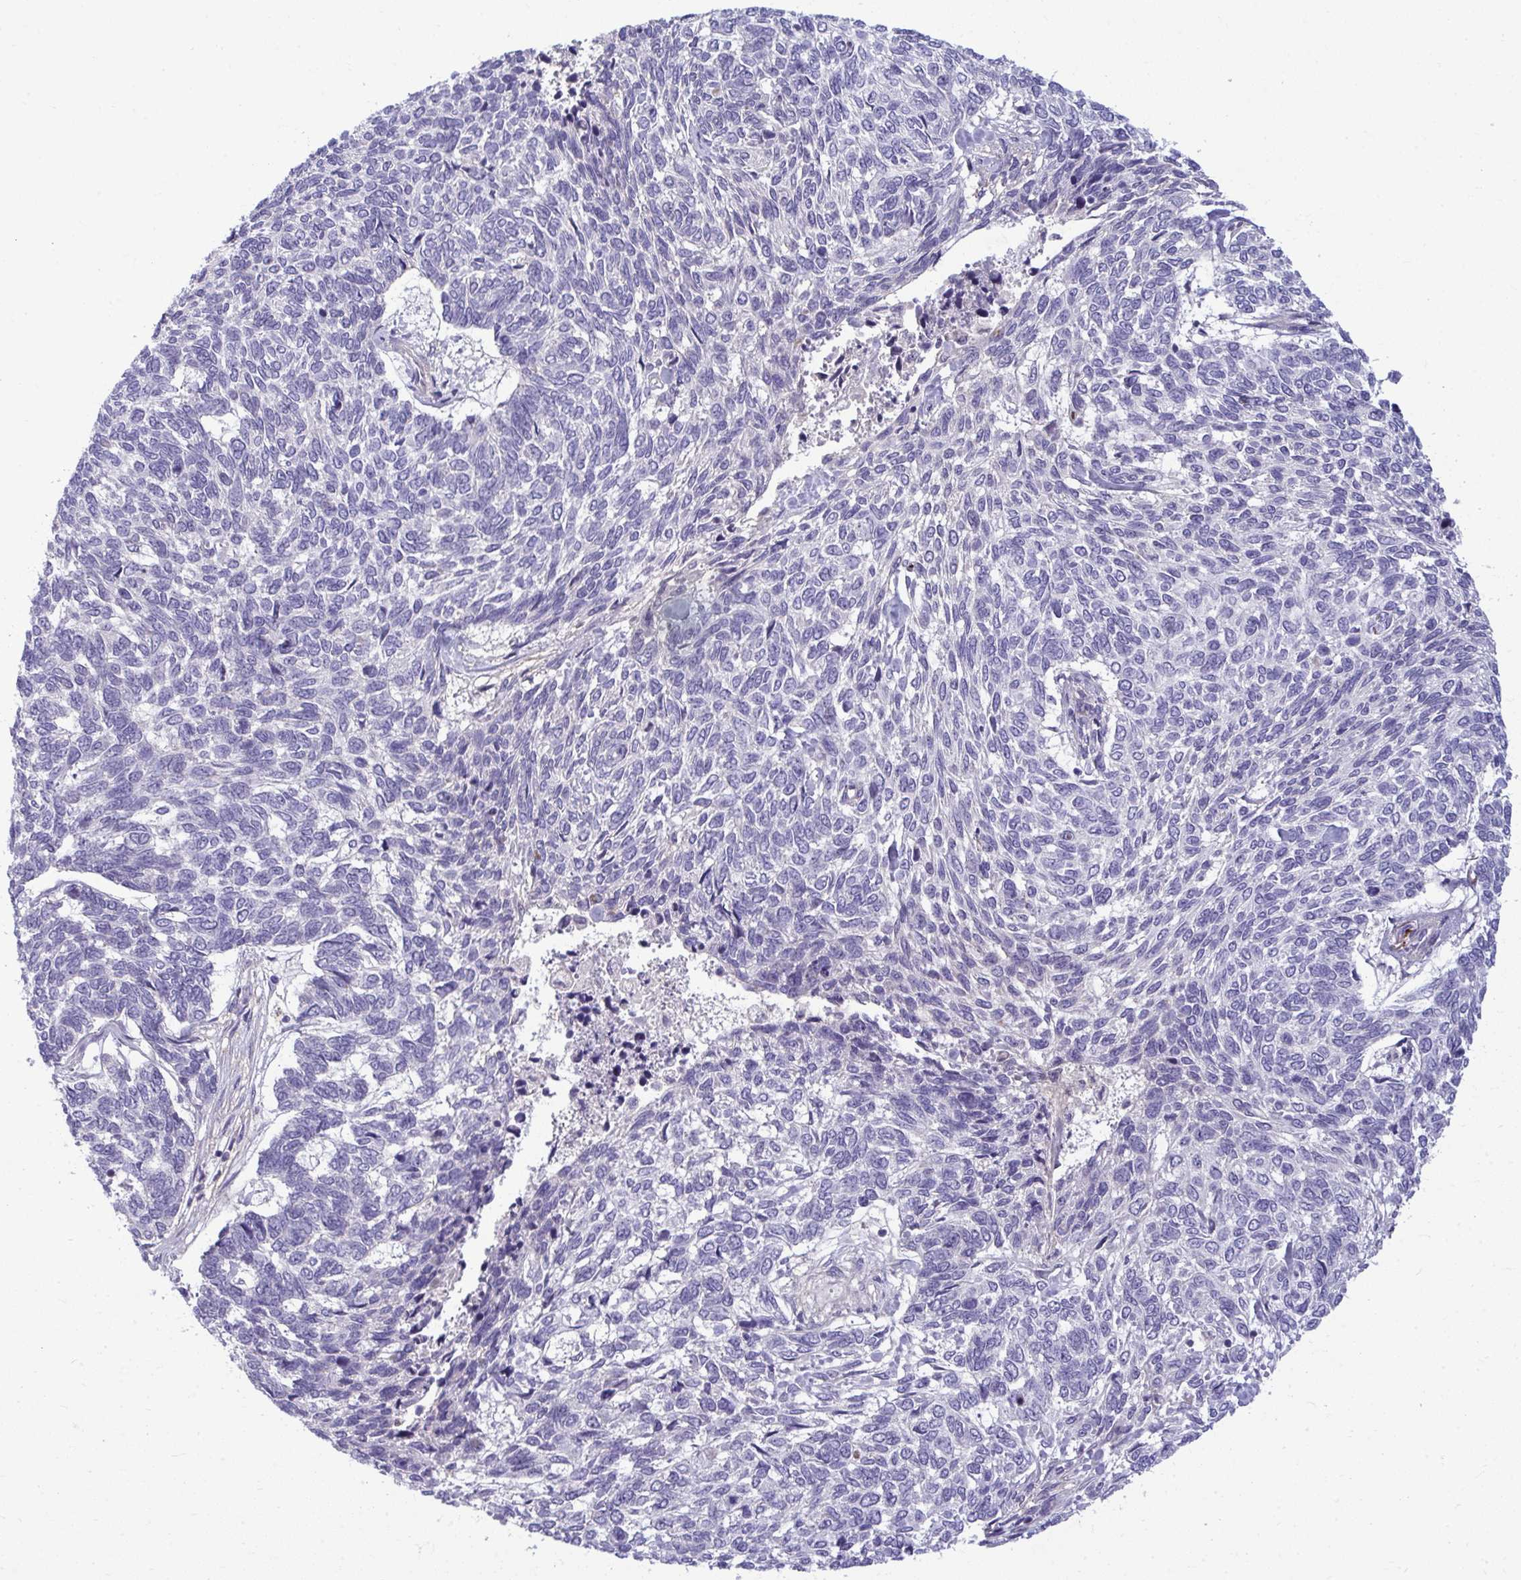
{"staining": {"intensity": "negative", "quantity": "none", "location": "none"}, "tissue": "skin cancer", "cell_type": "Tumor cells", "image_type": "cancer", "snomed": [{"axis": "morphology", "description": "Basal cell carcinoma"}, {"axis": "topography", "description": "Skin"}], "caption": "DAB (3,3'-diaminobenzidine) immunohistochemical staining of skin cancer displays no significant staining in tumor cells.", "gene": "SLC14A1", "patient": {"sex": "female", "age": 65}}